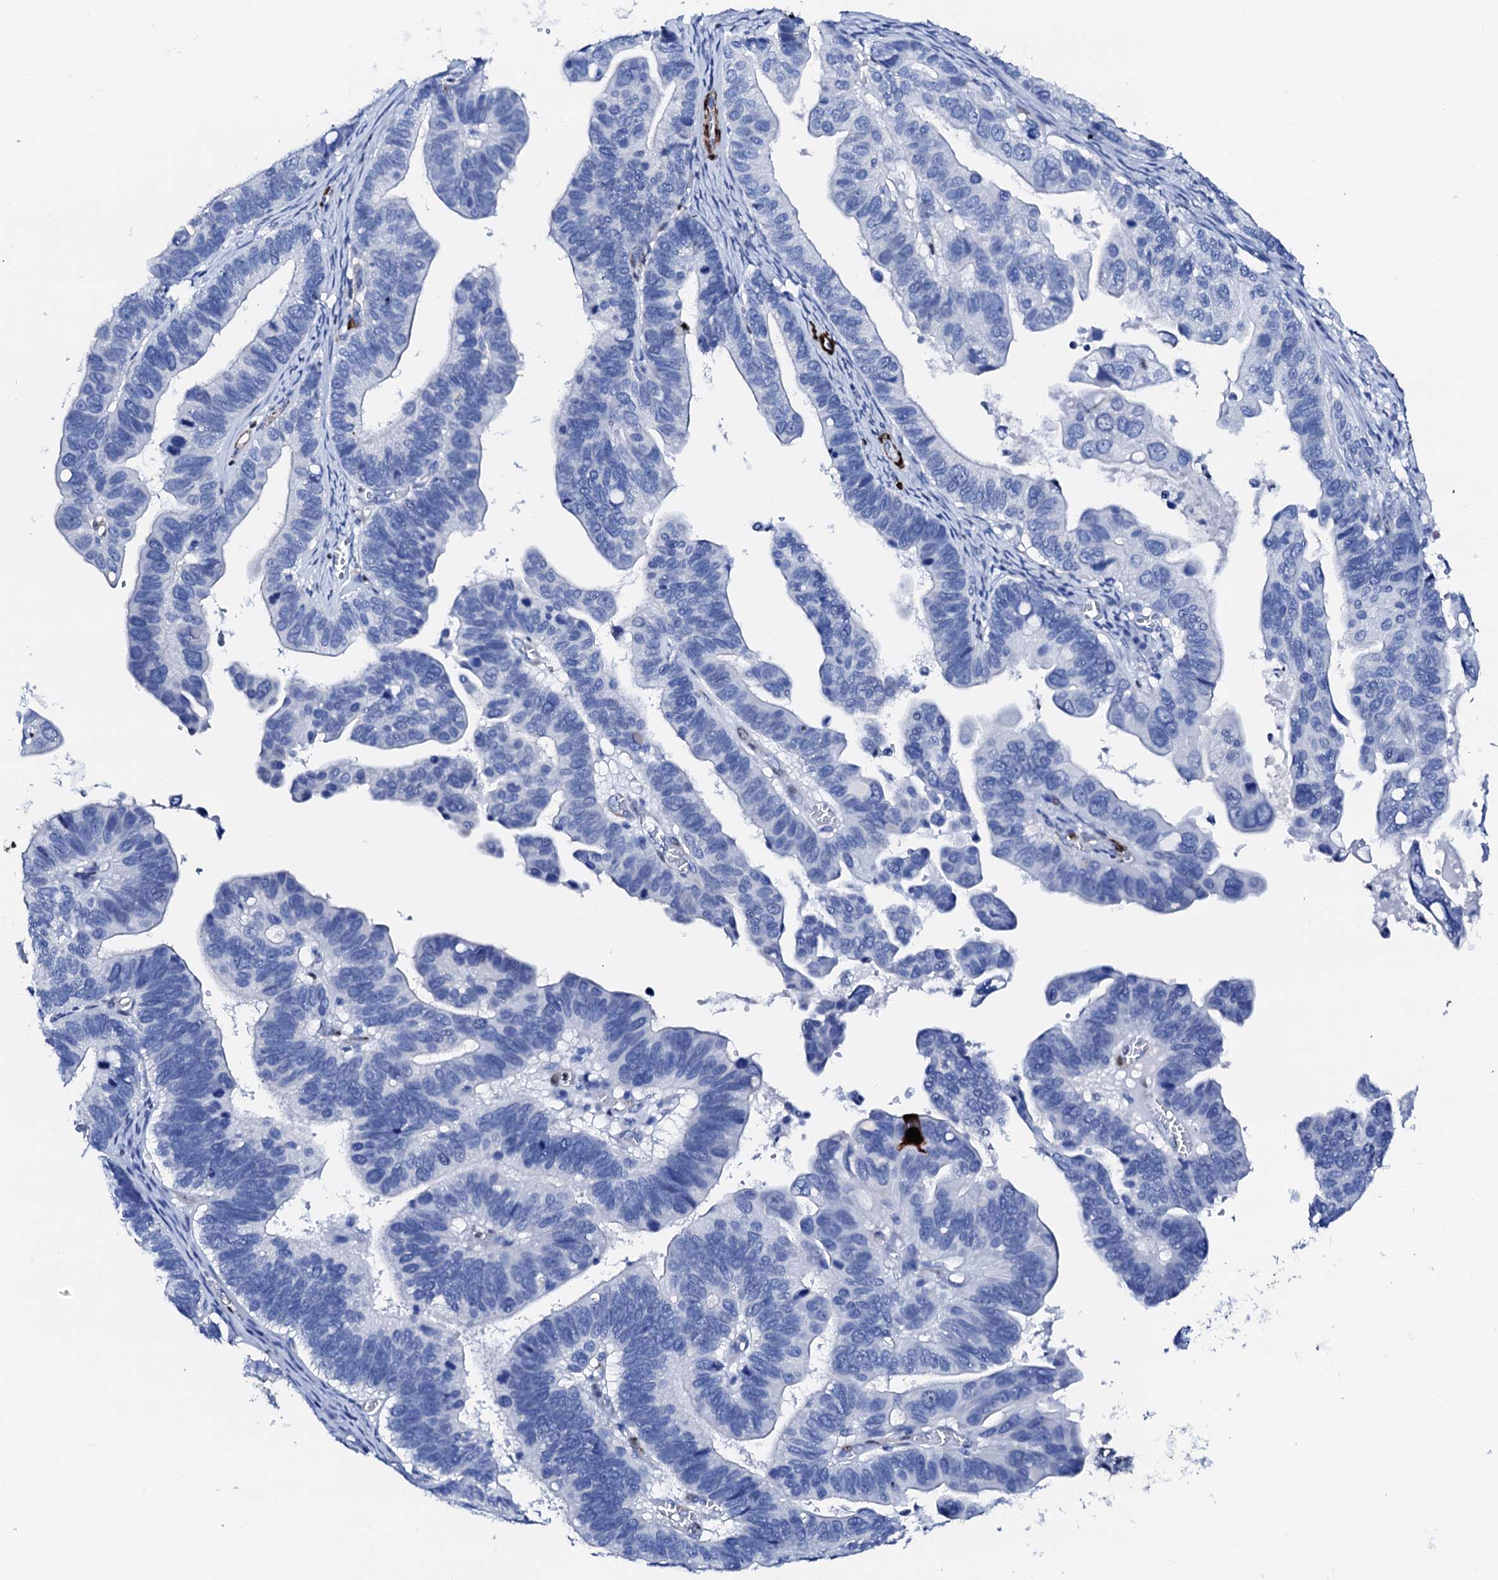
{"staining": {"intensity": "negative", "quantity": "none", "location": "none"}, "tissue": "ovarian cancer", "cell_type": "Tumor cells", "image_type": "cancer", "snomed": [{"axis": "morphology", "description": "Cystadenocarcinoma, serous, NOS"}, {"axis": "topography", "description": "Ovary"}], "caption": "Immunohistochemistry of ovarian serous cystadenocarcinoma demonstrates no expression in tumor cells.", "gene": "NRIP2", "patient": {"sex": "female", "age": 56}}